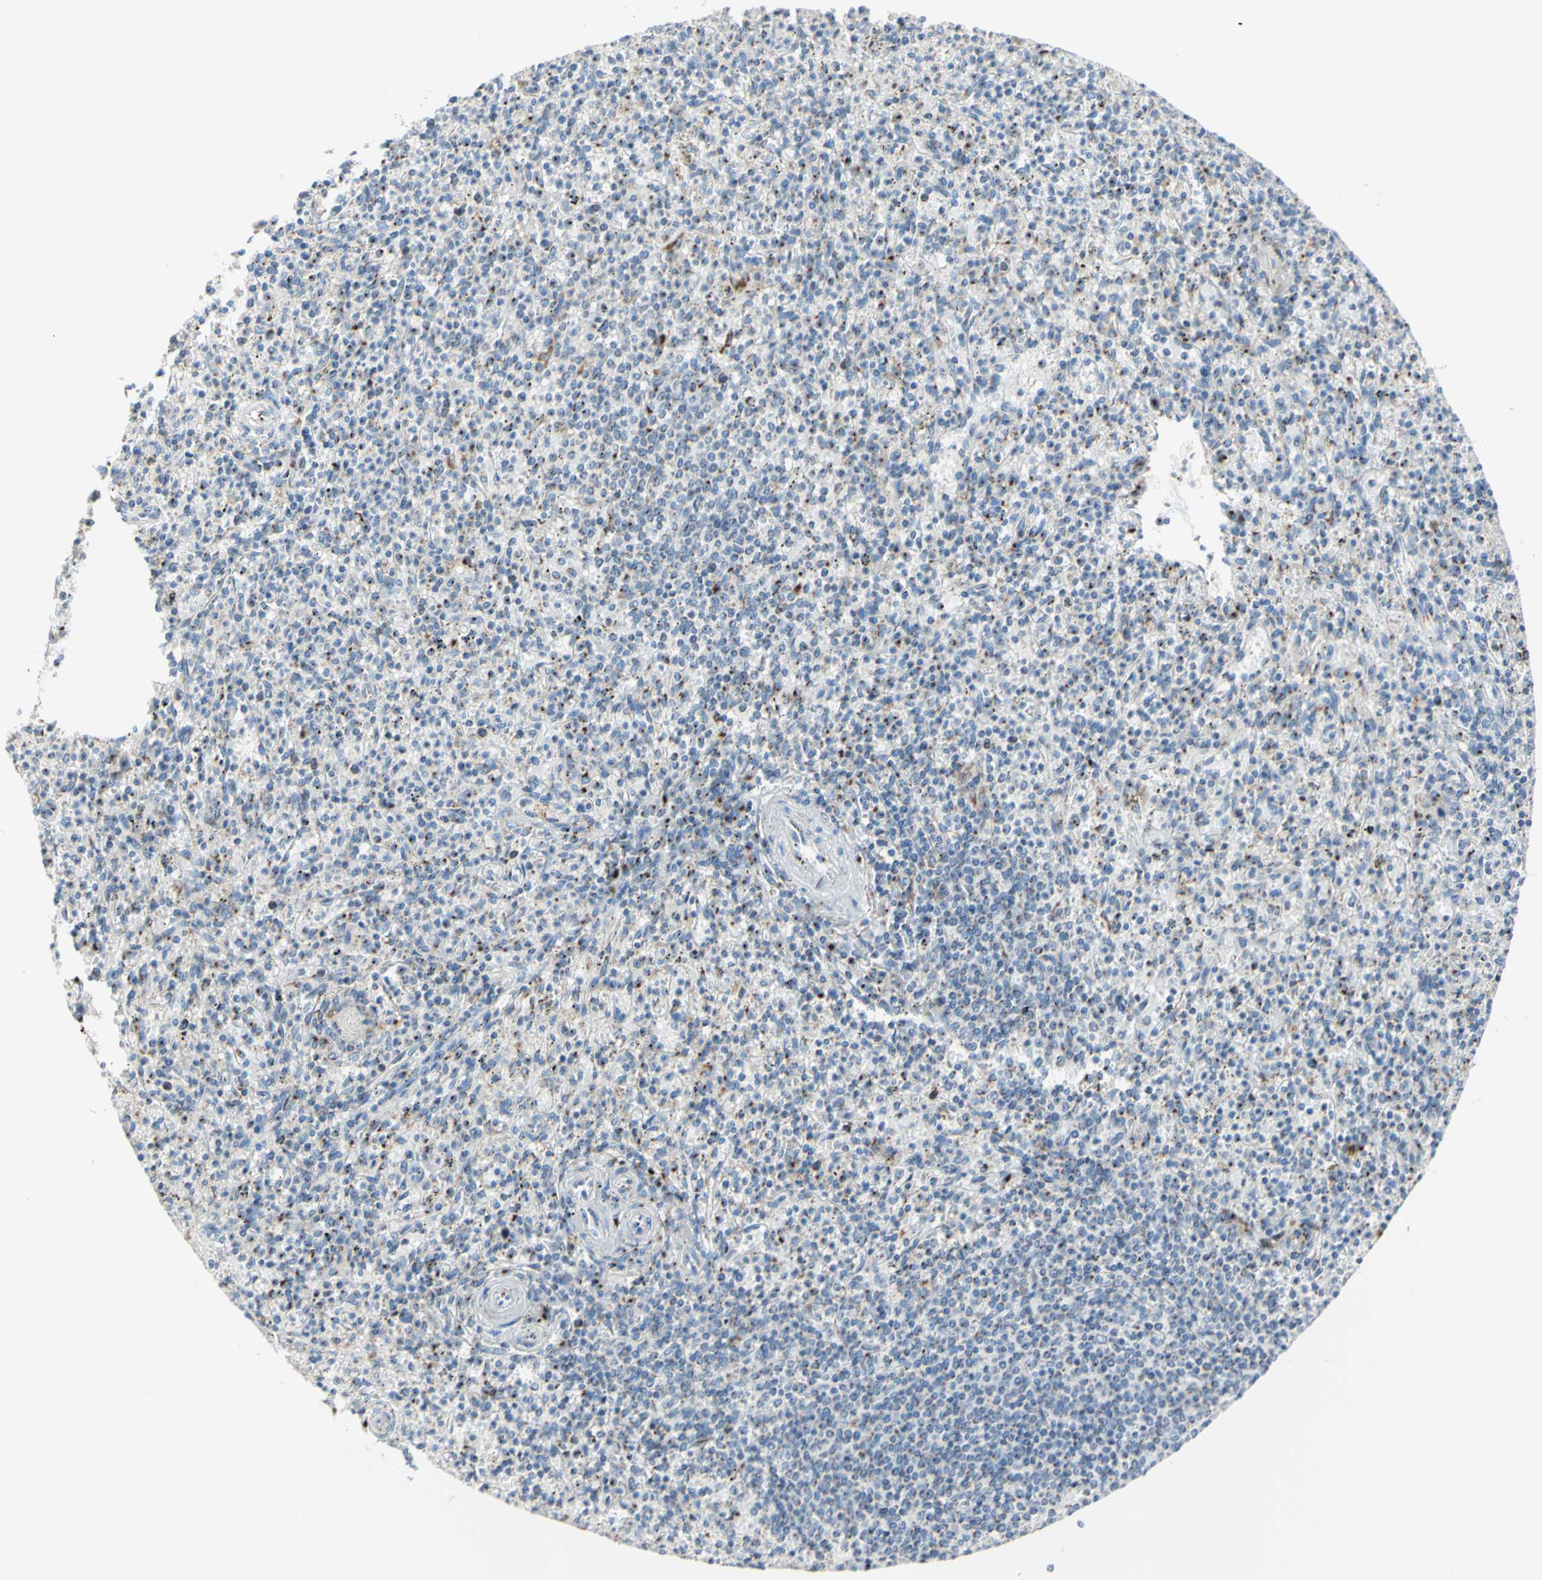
{"staining": {"intensity": "weak", "quantity": "25%-75%", "location": "cytoplasmic/membranous"}, "tissue": "spleen", "cell_type": "Cells in red pulp", "image_type": "normal", "snomed": [{"axis": "morphology", "description": "Normal tissue, NOS"}, {"axis": "topography", "description": "Spleen"}], "caption": "The histopathology image shows immunohistochemical staining of unremarkable spleen. There is weak cytoplasmic/membranous expression is appreciated in approximately 25%-75% of cells in red pulp.", "gene": "GALNT2", "patient": {"sex": "male", "age": 72}}